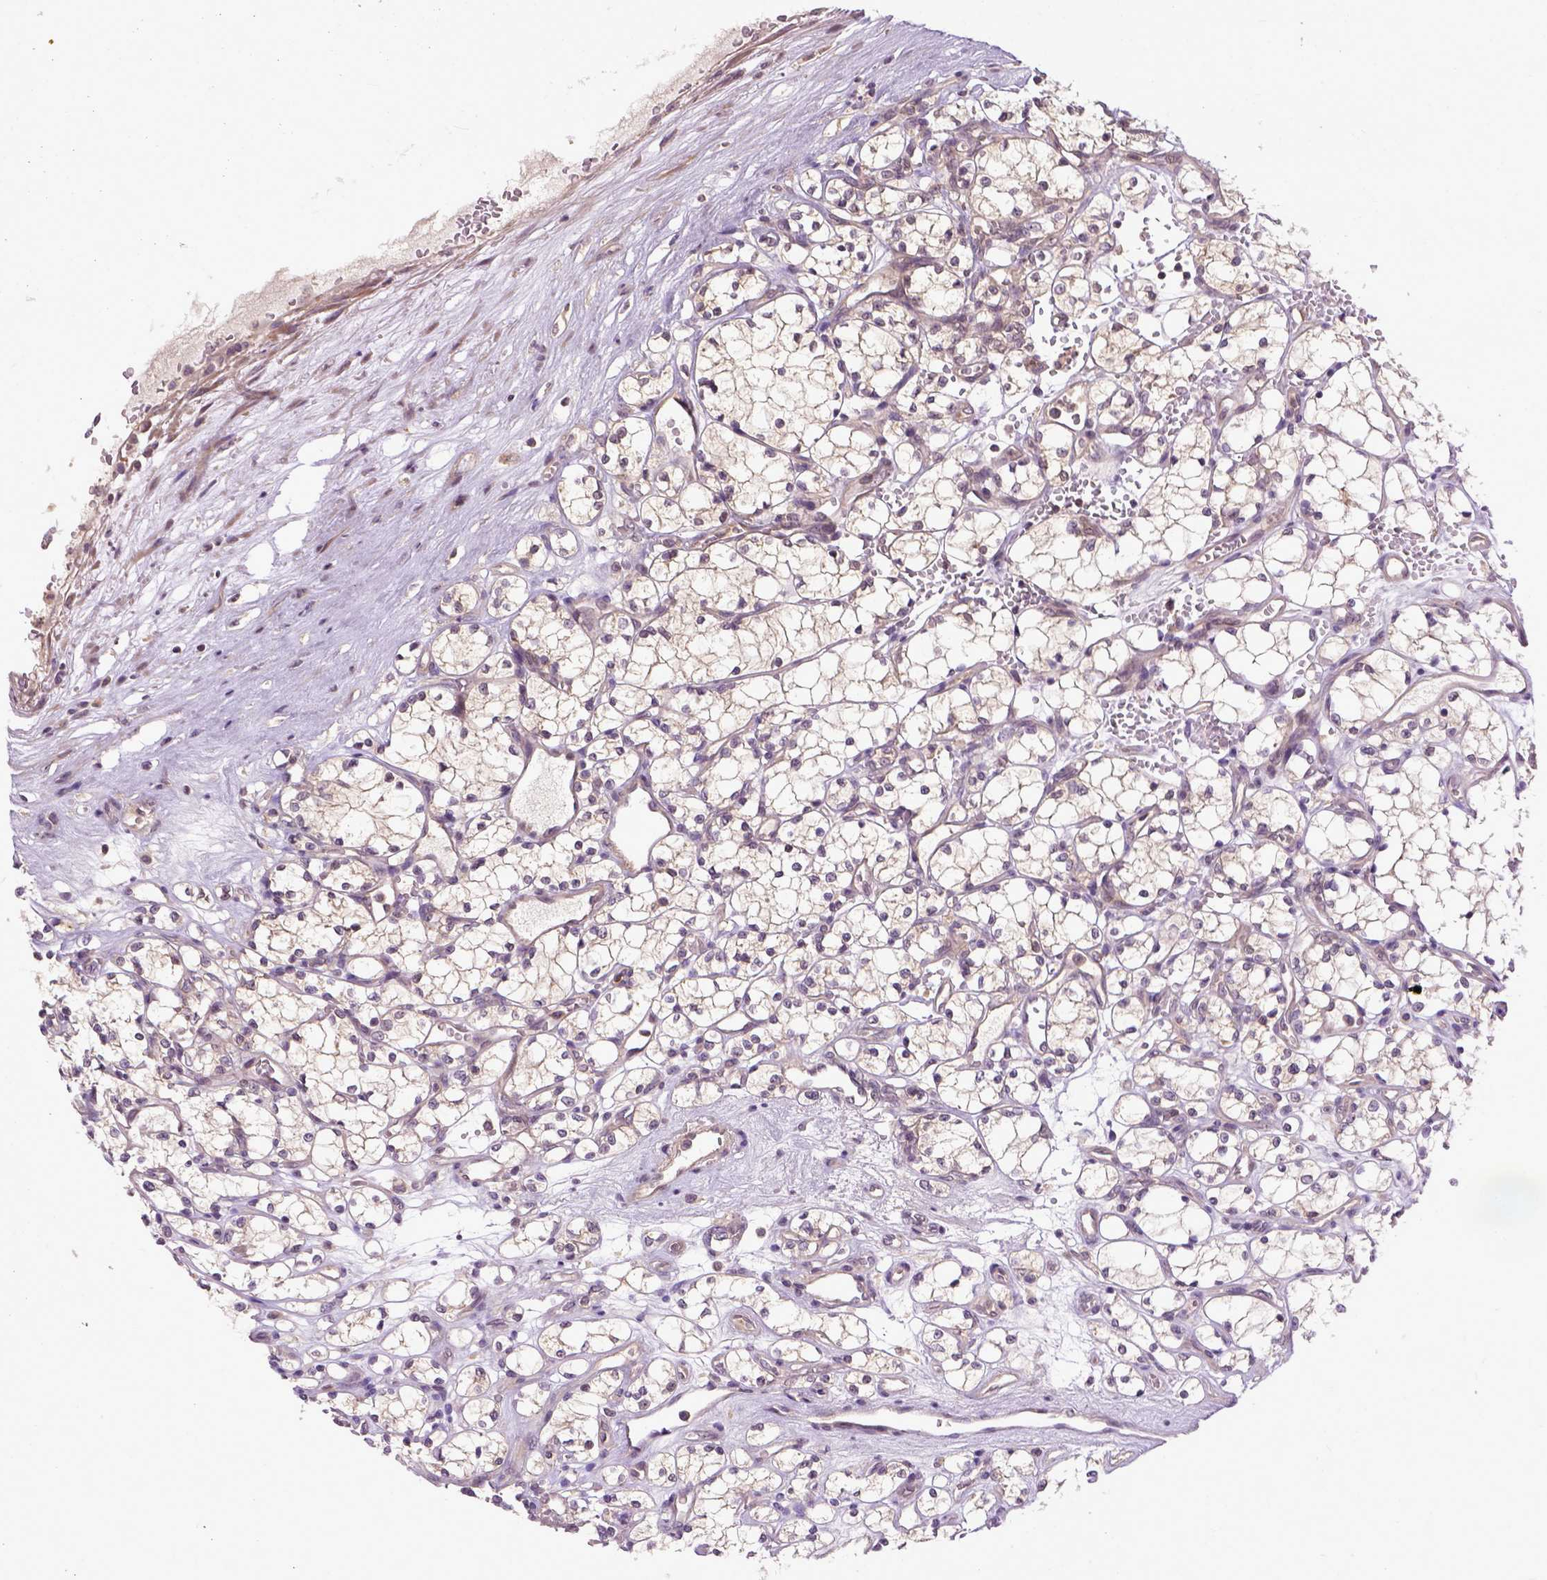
{"staining": {"intensity": "weak", "quantity": ">75%", "location": "cytoplasmic/membranous"}, "tissue": "renal cancer", "cell_type": "Tumor cells", "image_type": "cancer", "snomed": [{"axis": "morphology", "description": "Adenocarcinoma, NOS"}, {"axis": "topography", "description": "Kidney"}], "caption": "Protein staining shows weak cytoplasmic/membranous staining in about >75% of tumor cells in renal cancer.", "gene": "CPNE1", "patient": {"sex": "female", "age": 69}}